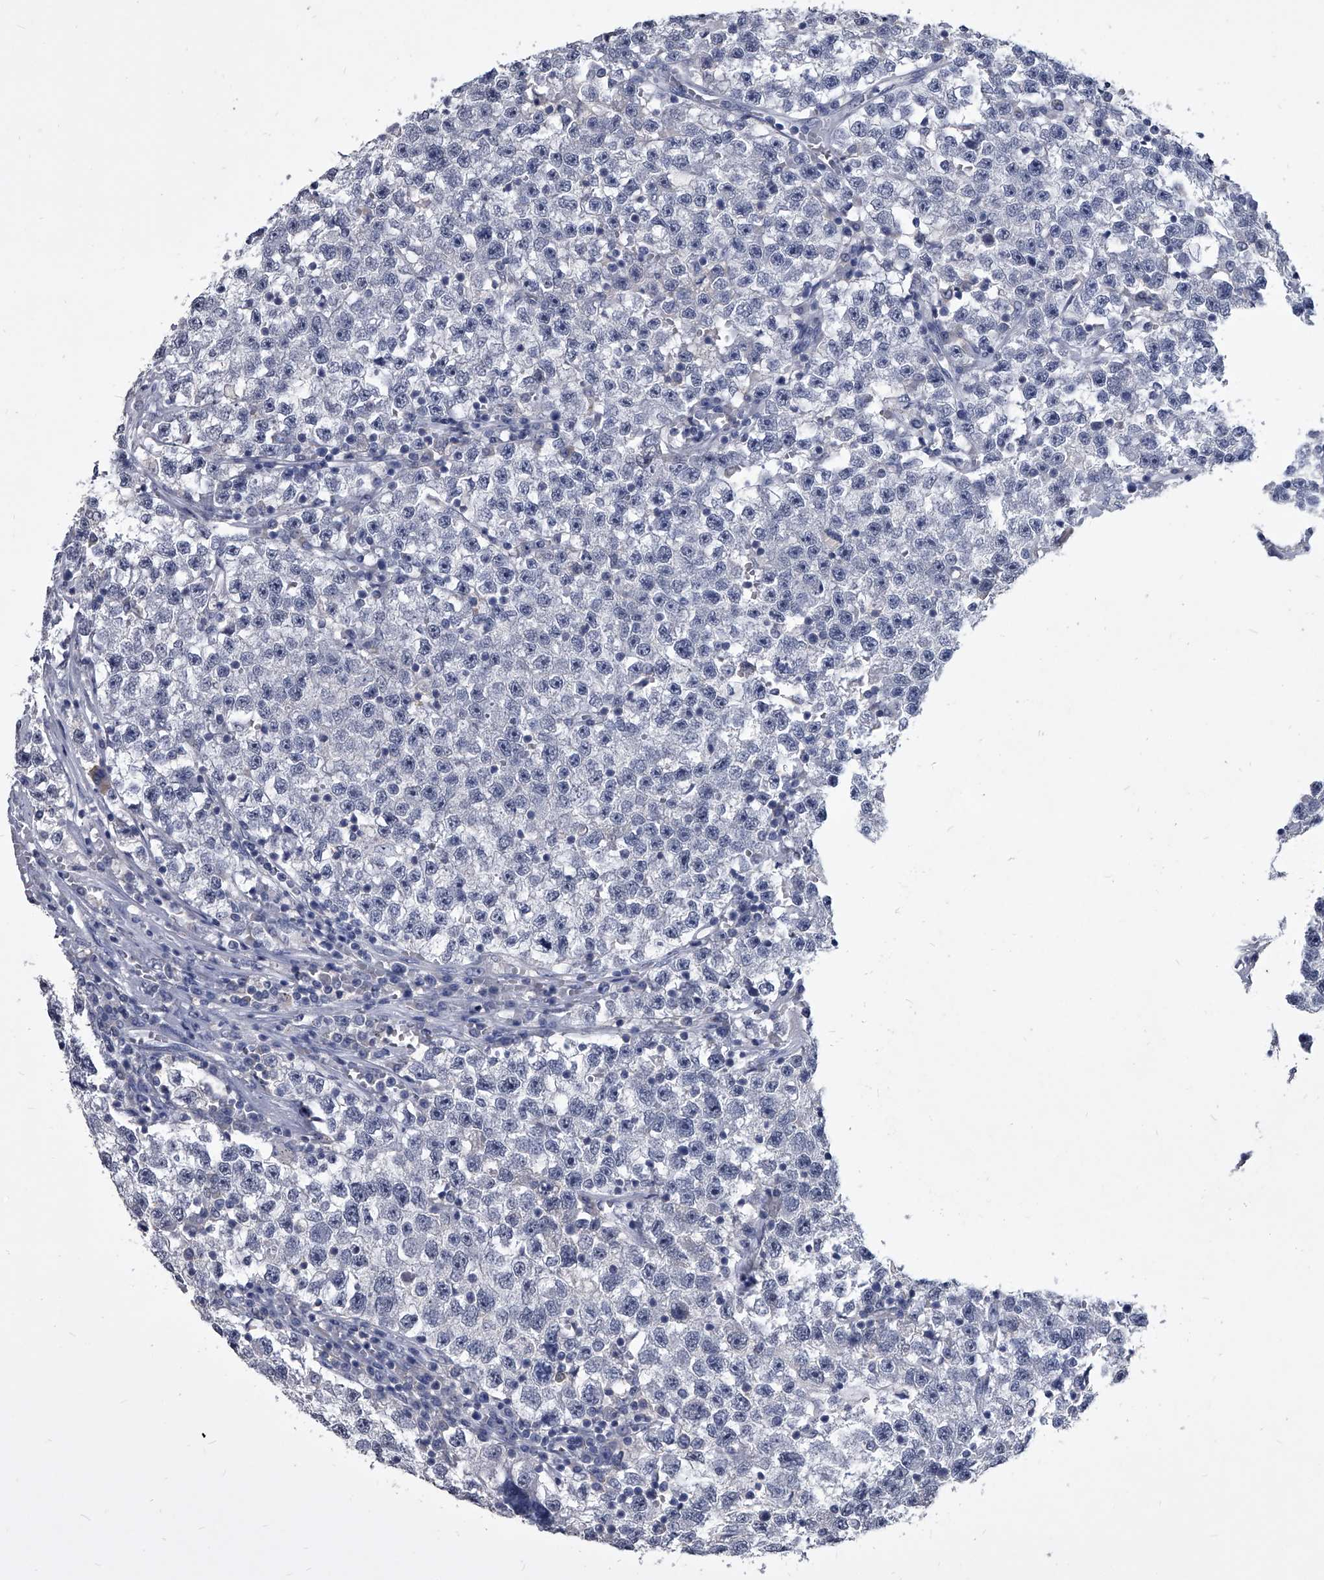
{"staining": {"intensity": "negative", "quantity": "none", "location": "none"}, "tissue": "testis cancer", "cell_type": "Tumor cells", "image_type": "cancer", "snomed": [{"axis": "morphology", "description": "Seminoma, NOS"}, {"axis": "topography", "description": "Testis"}], "caption": "The image reveals no significant positivity in tumor cells of testis cancer (seminoma).", "gene": "BCAS1", "patient": {"sex": "male", "age": 22}}